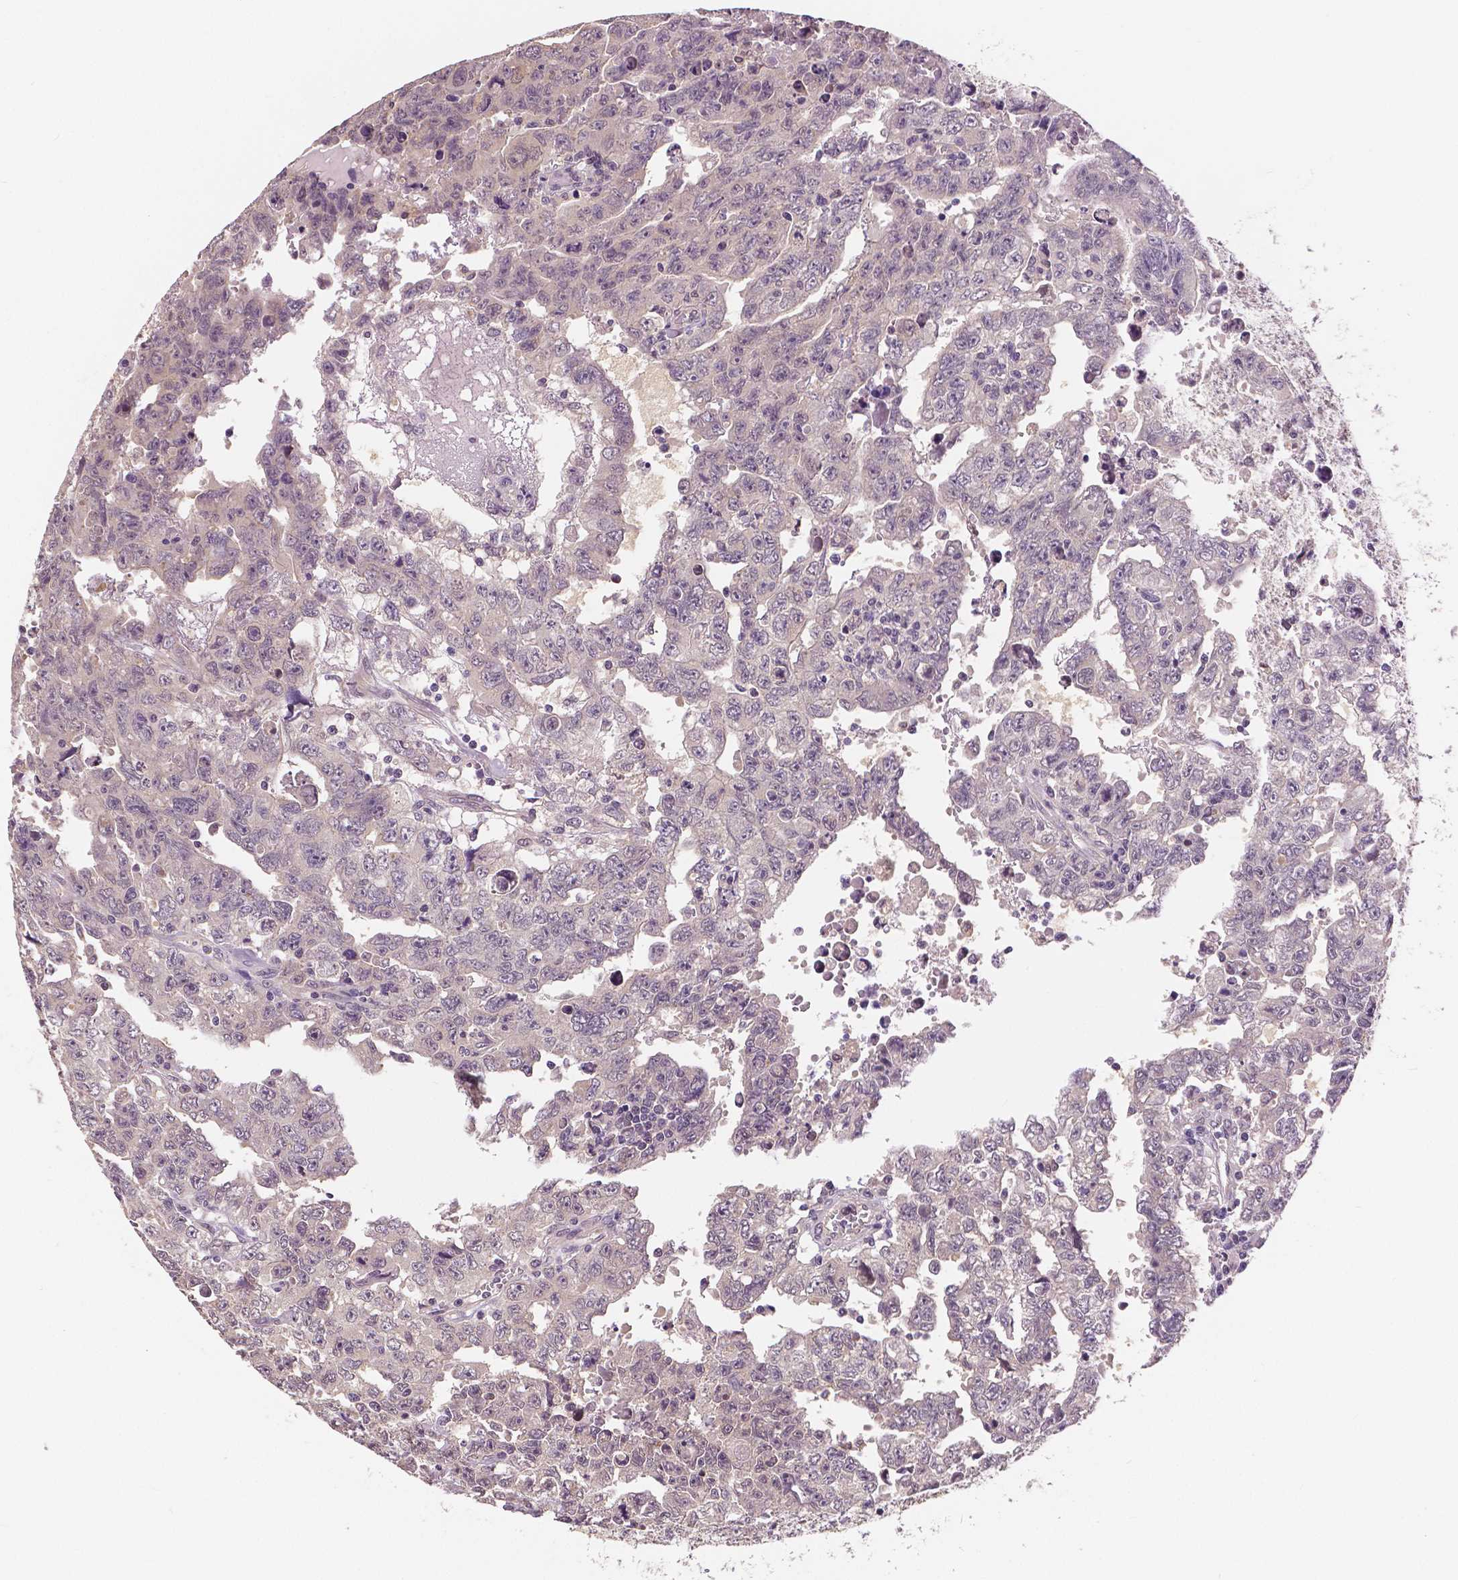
{"staining": {"intensity": "negative", "quantity": "none", "location": "none"}, "tissue": "testis cancer", "cell_type": "Tumor cells", "image_type": "cancer", "snomed": [{"axis": "morphology", "description": "Carcinoma, Embryonal, NOS"}, {"axis": "topography", "description": "Testis"}], "caption": "An image of human testis cancer is negative for staining in tumor cells.", "gene": "MAP1LC3B", "patient": {"sex": "male", "age": 24}}